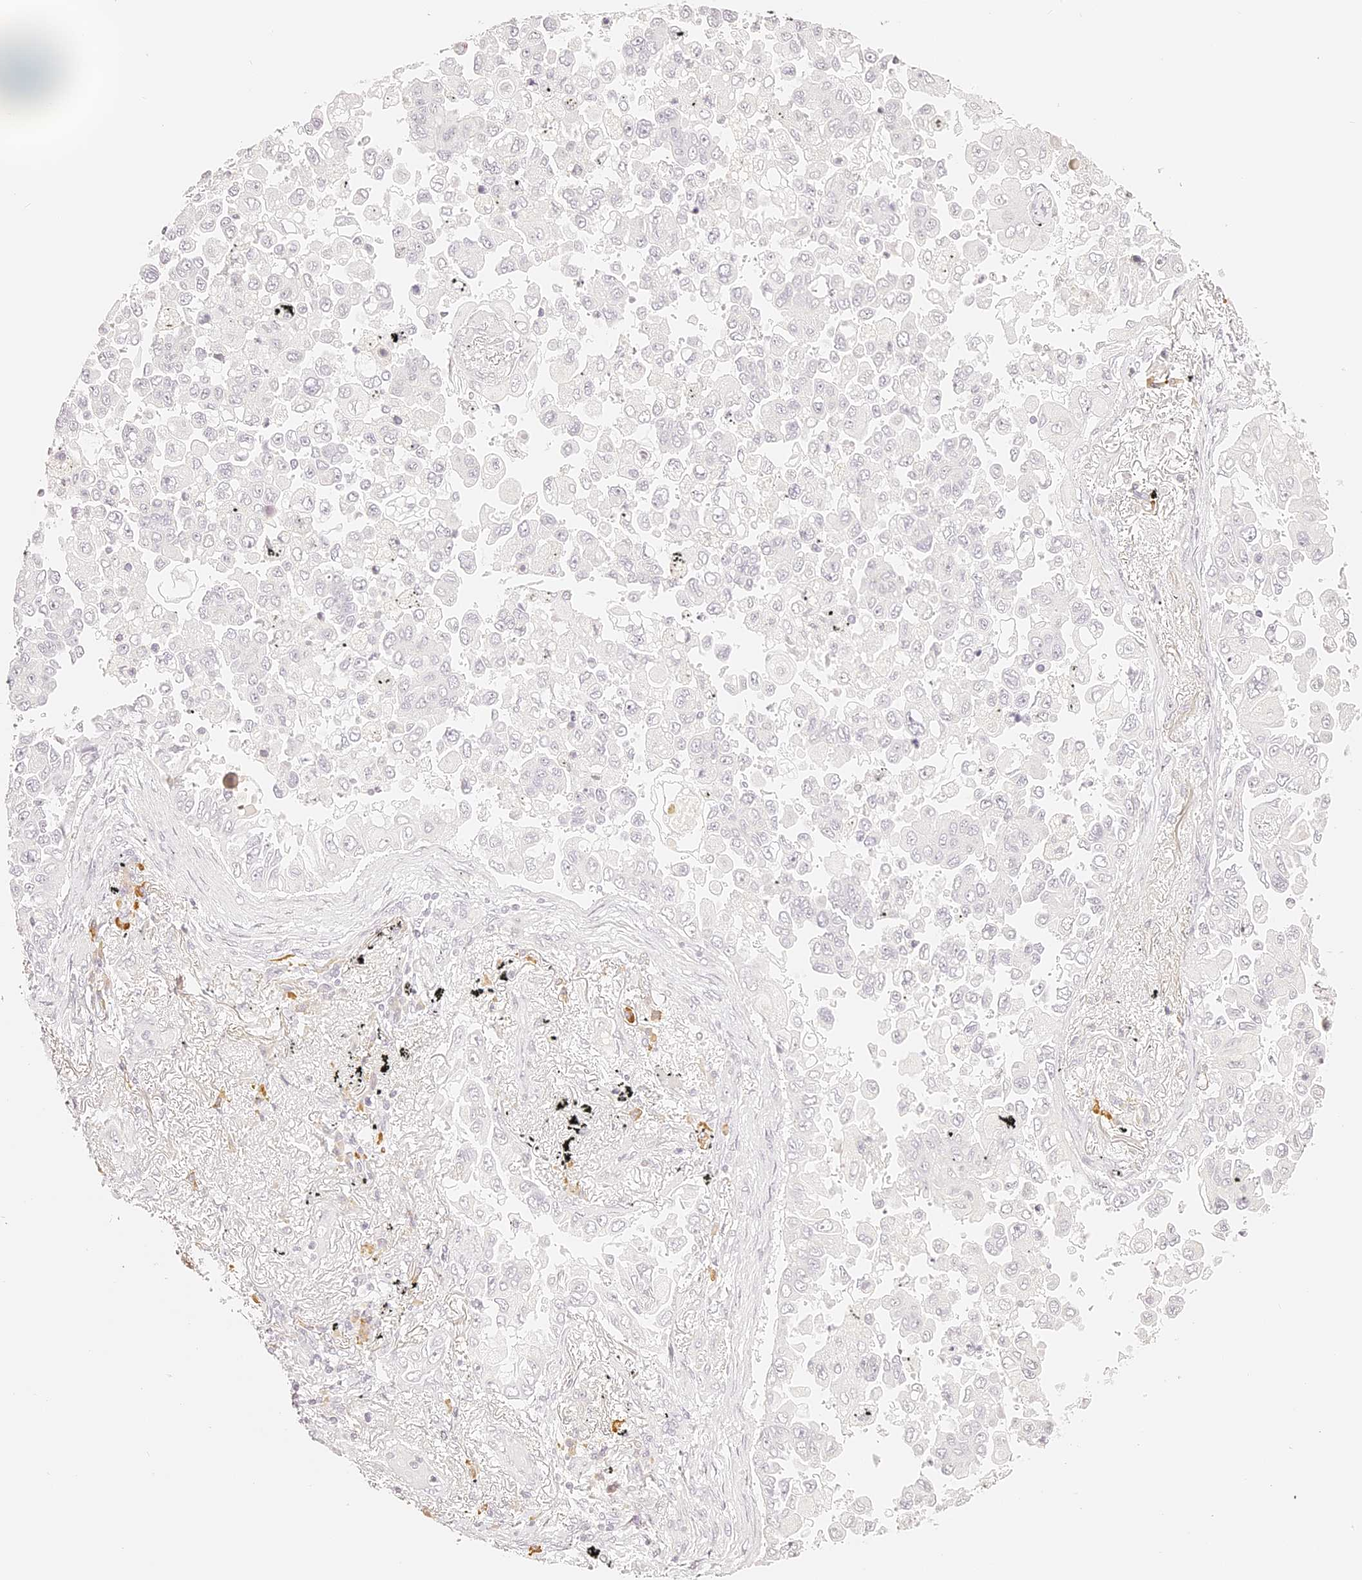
{"staining": {"intensity": "negative", "quantity": "none", "location": "none"}, "tissue": "lung cancer", "cell_type": "Tumor cells", "image_type": "cancer", "snomed": [{"axis": "morphology", "description": "Adenocarcinoma, NOS"}, {"axis": "topography", "description": "Lung"}], "caption": "Adenocarcinoma (lung) was stained to show a protein in brown. There is no significant staining in tumor cells.", "gene": "TRIM45", "patient": {"sex": "female", "age": 67}}